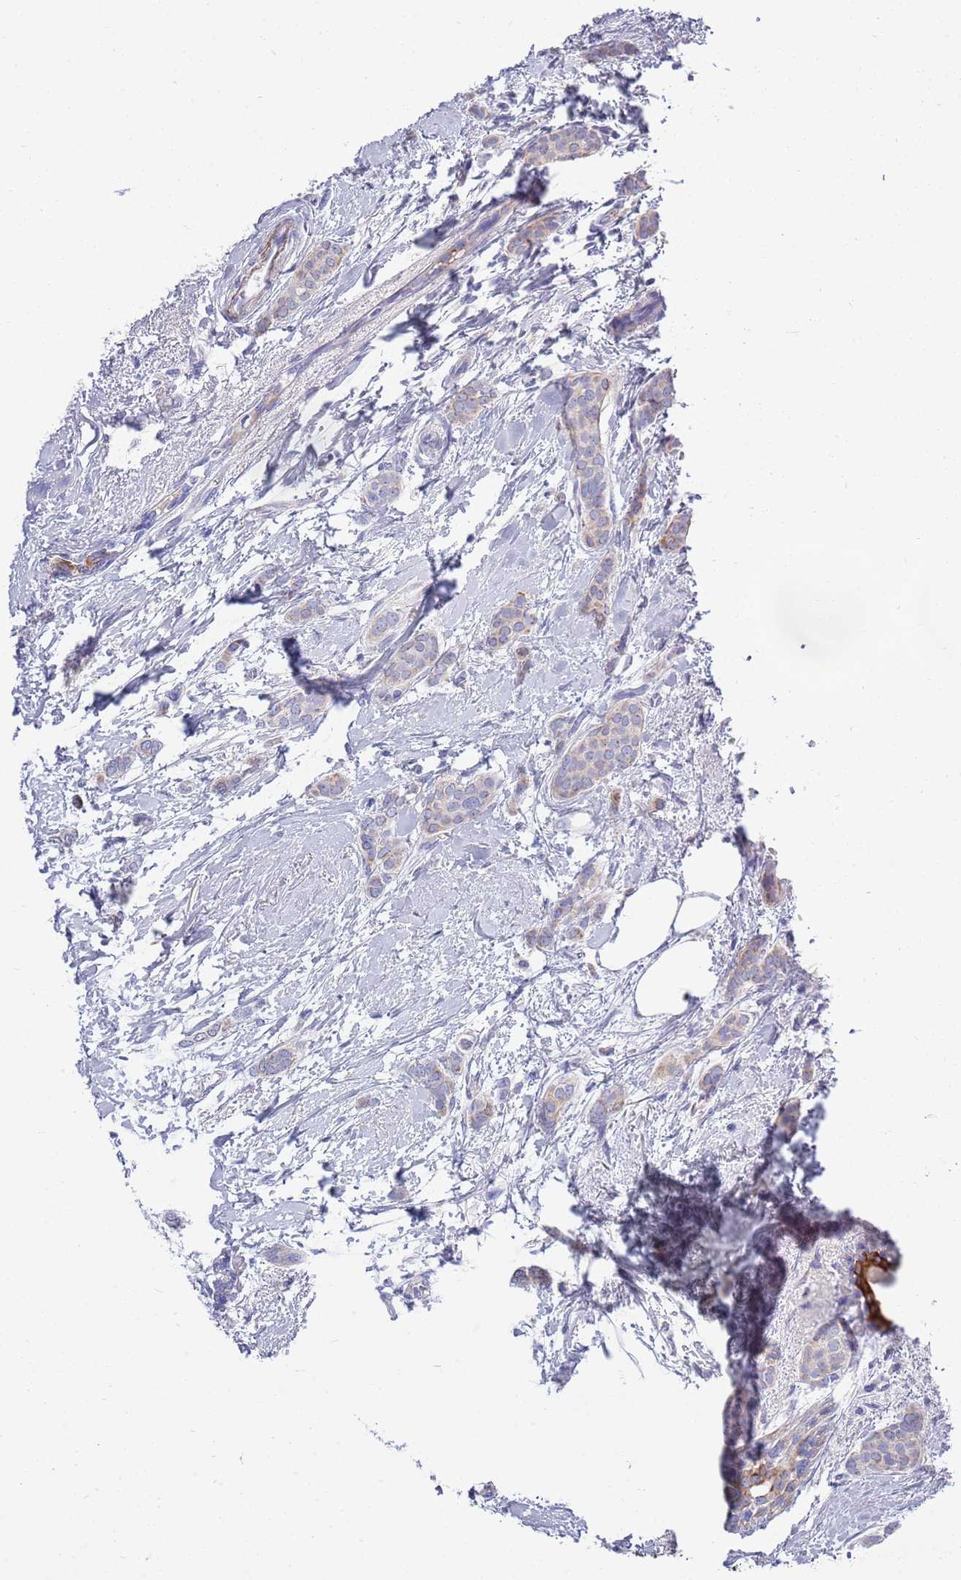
{"staining": {"intensity": "weak", "quantity": "<25%", "location": "cytoplasmic/membranous"}, "tissue": "breast cancer", "cell_type": "Tumor cells", "image_type": "cancer", "snomed": [{"axis": "morphology", "description": "Duct carcinoma"}, {"axis": "topography", "description": "Breast"}], "caption": "The image reveals no significant staining in tumor cells of breast invasive ductal carcinoma.", "gene": "EMC8", "patient": {"sex": "female", "age": 72}}